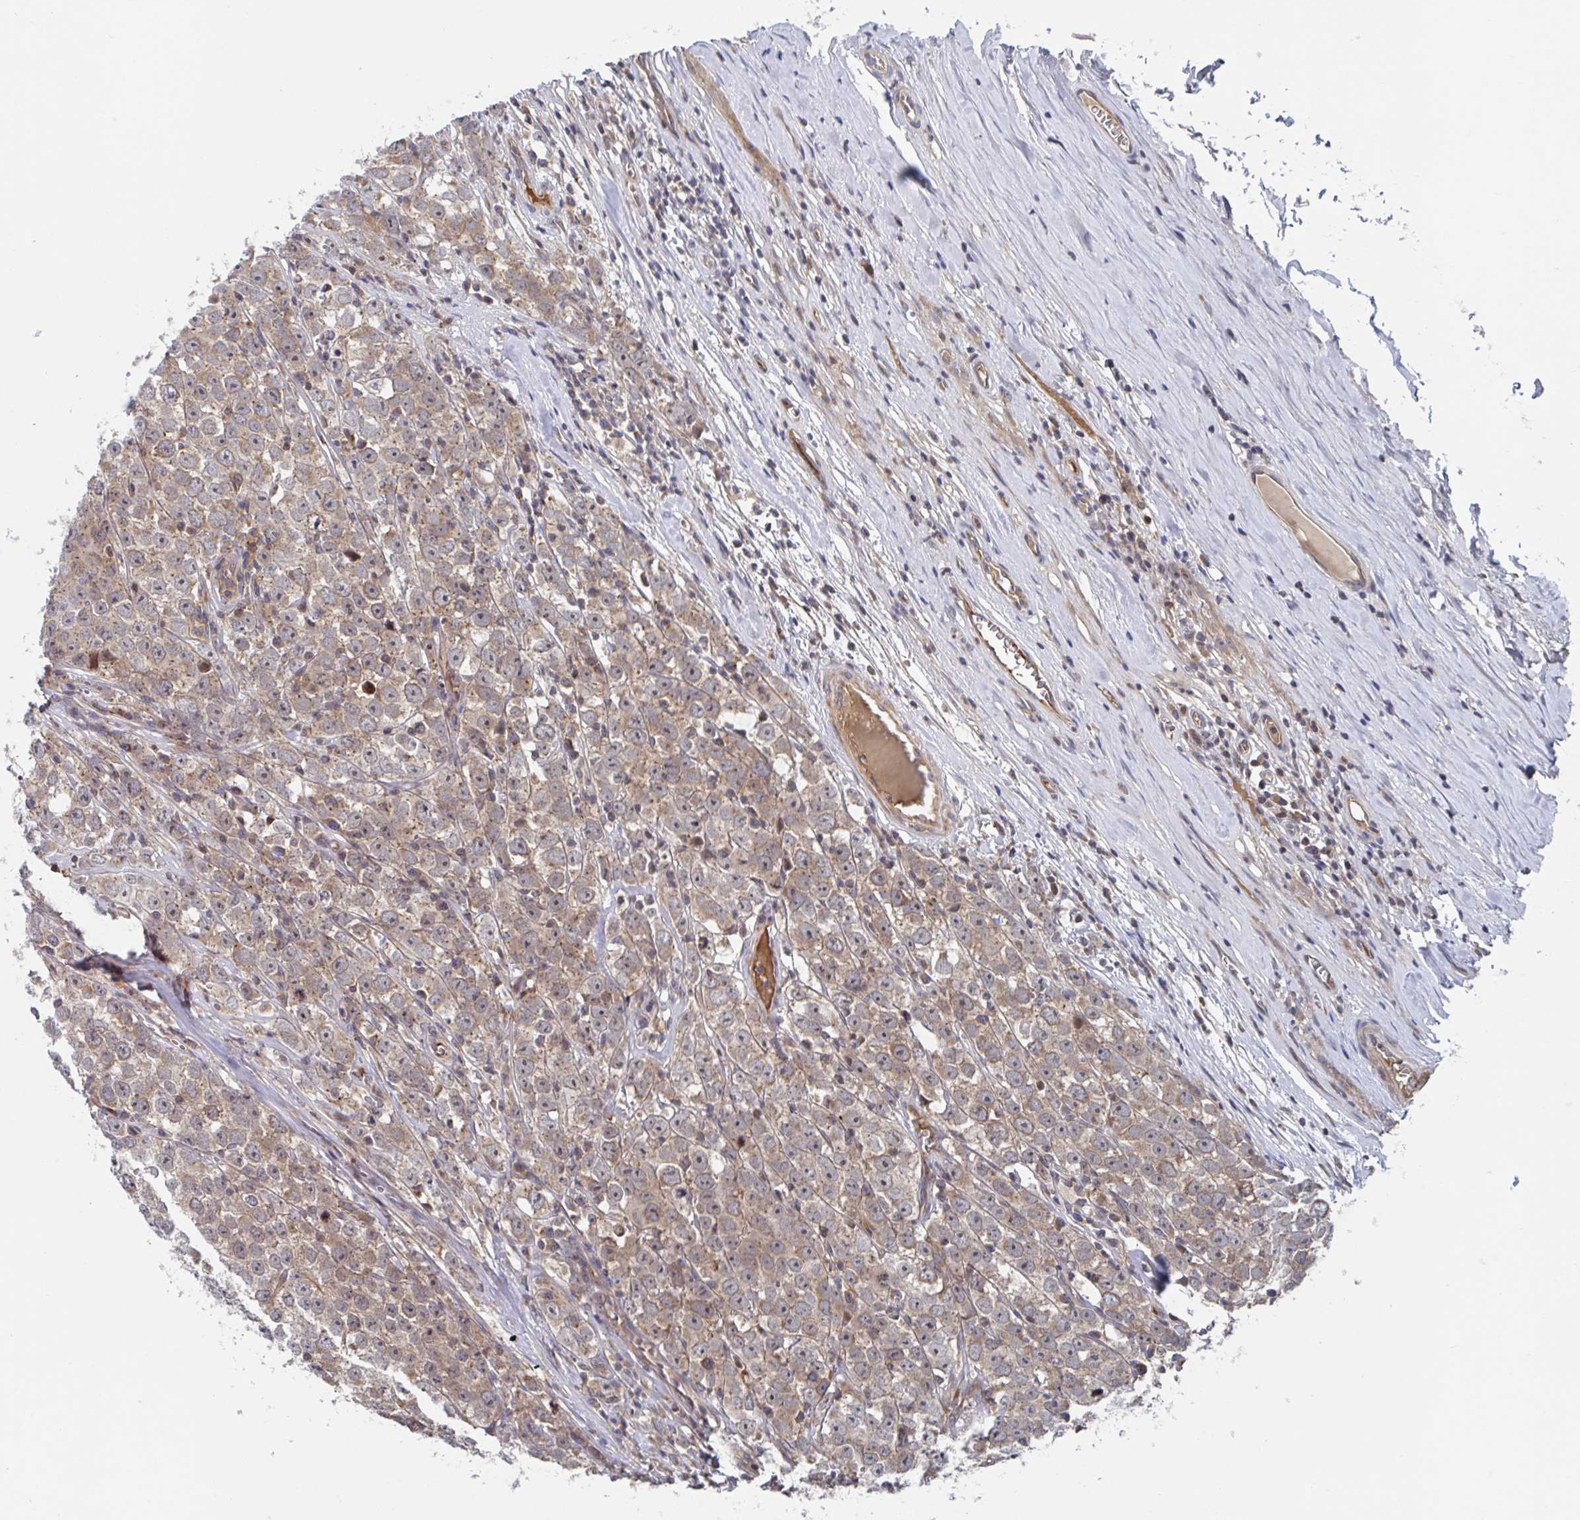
{"staining": {"intensity": "weak", "quantity": "25%-75%", "location": "cytoplasmic/membranous,nuclear"}, "tissue": "testis cancer", "cell_type": "Tumor cells", "image_type": "cancer", "snomed": [{"axis": "morphology", "description": "Seminoma, NOS"}, {"axis": "morphology", "description": "Carcinoma, Embryonal, NOS"}, {"axis": "topography", "description": "Testis"}], "caption": "A high-resolution micrograph shows IHC staining of seminoma (testis), which reveals weak cytoplasmic/membranous and nuclear expression in approximately 25%-75% of tumor cells.", "gene": "DHRS12", "patient": {"sex": "male", "age": 52}}